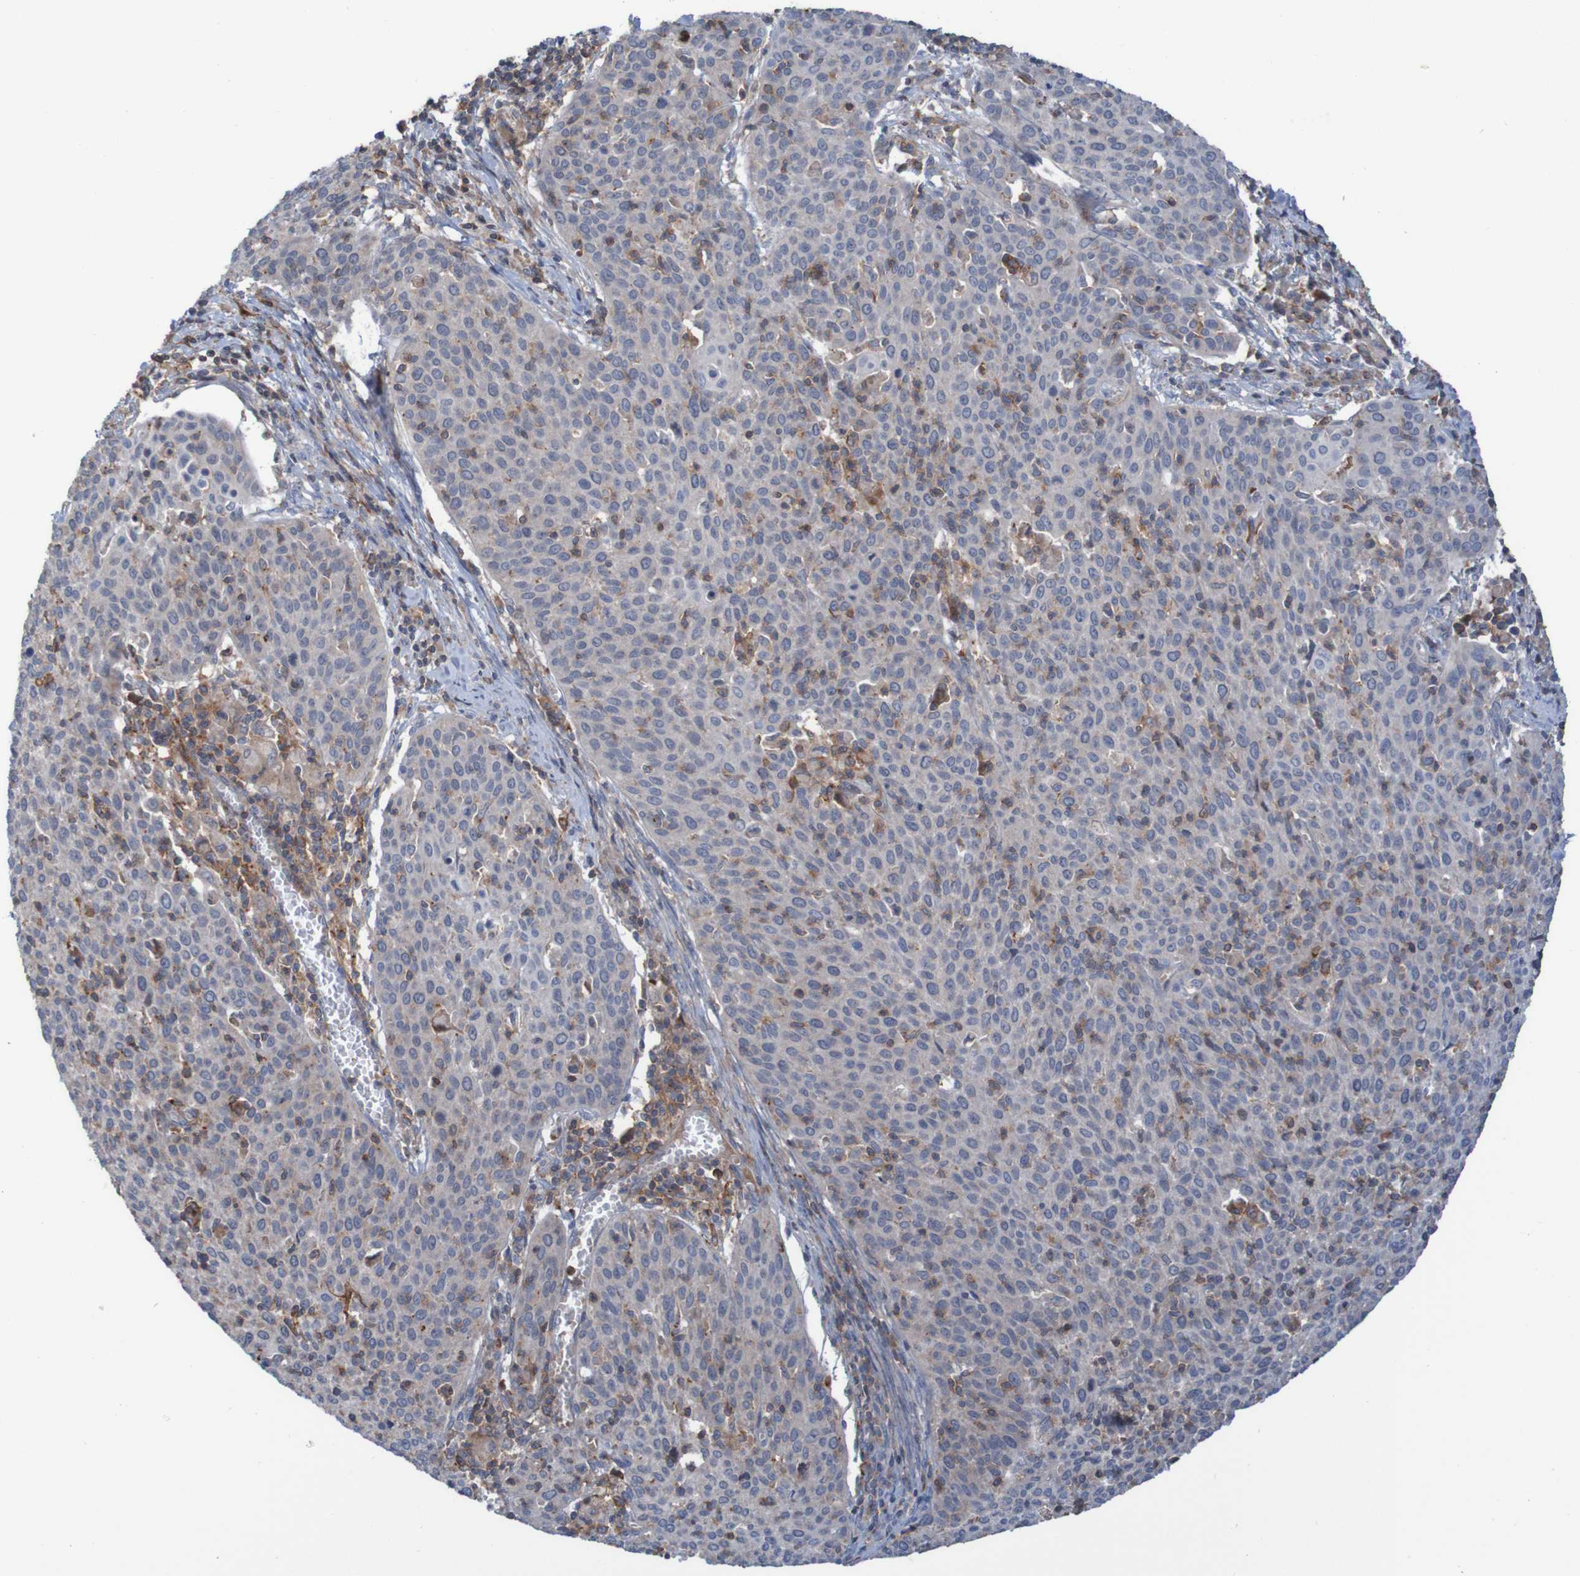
{"staining": {"intensity": "weak", "quantity": ">75%", "location": "cytoplasmic/membranous"}, "tissue": "cervical cancer", "cell_type": "Tumor cells", "image_type": "cancer", "snomed": [{"axis": "morphology", "description": "Squamous cell carcinoma, NOS"}, {"axis": "topography", "description": "Cervix"}], "caption": "Cervical cancer stained with a brown dye reveals weak cytoplasmic/membranous positive expression in approximately >75% of tumor cells.", "gene": "PDGFB", "patient": {"sex": "female", "age": 38}}